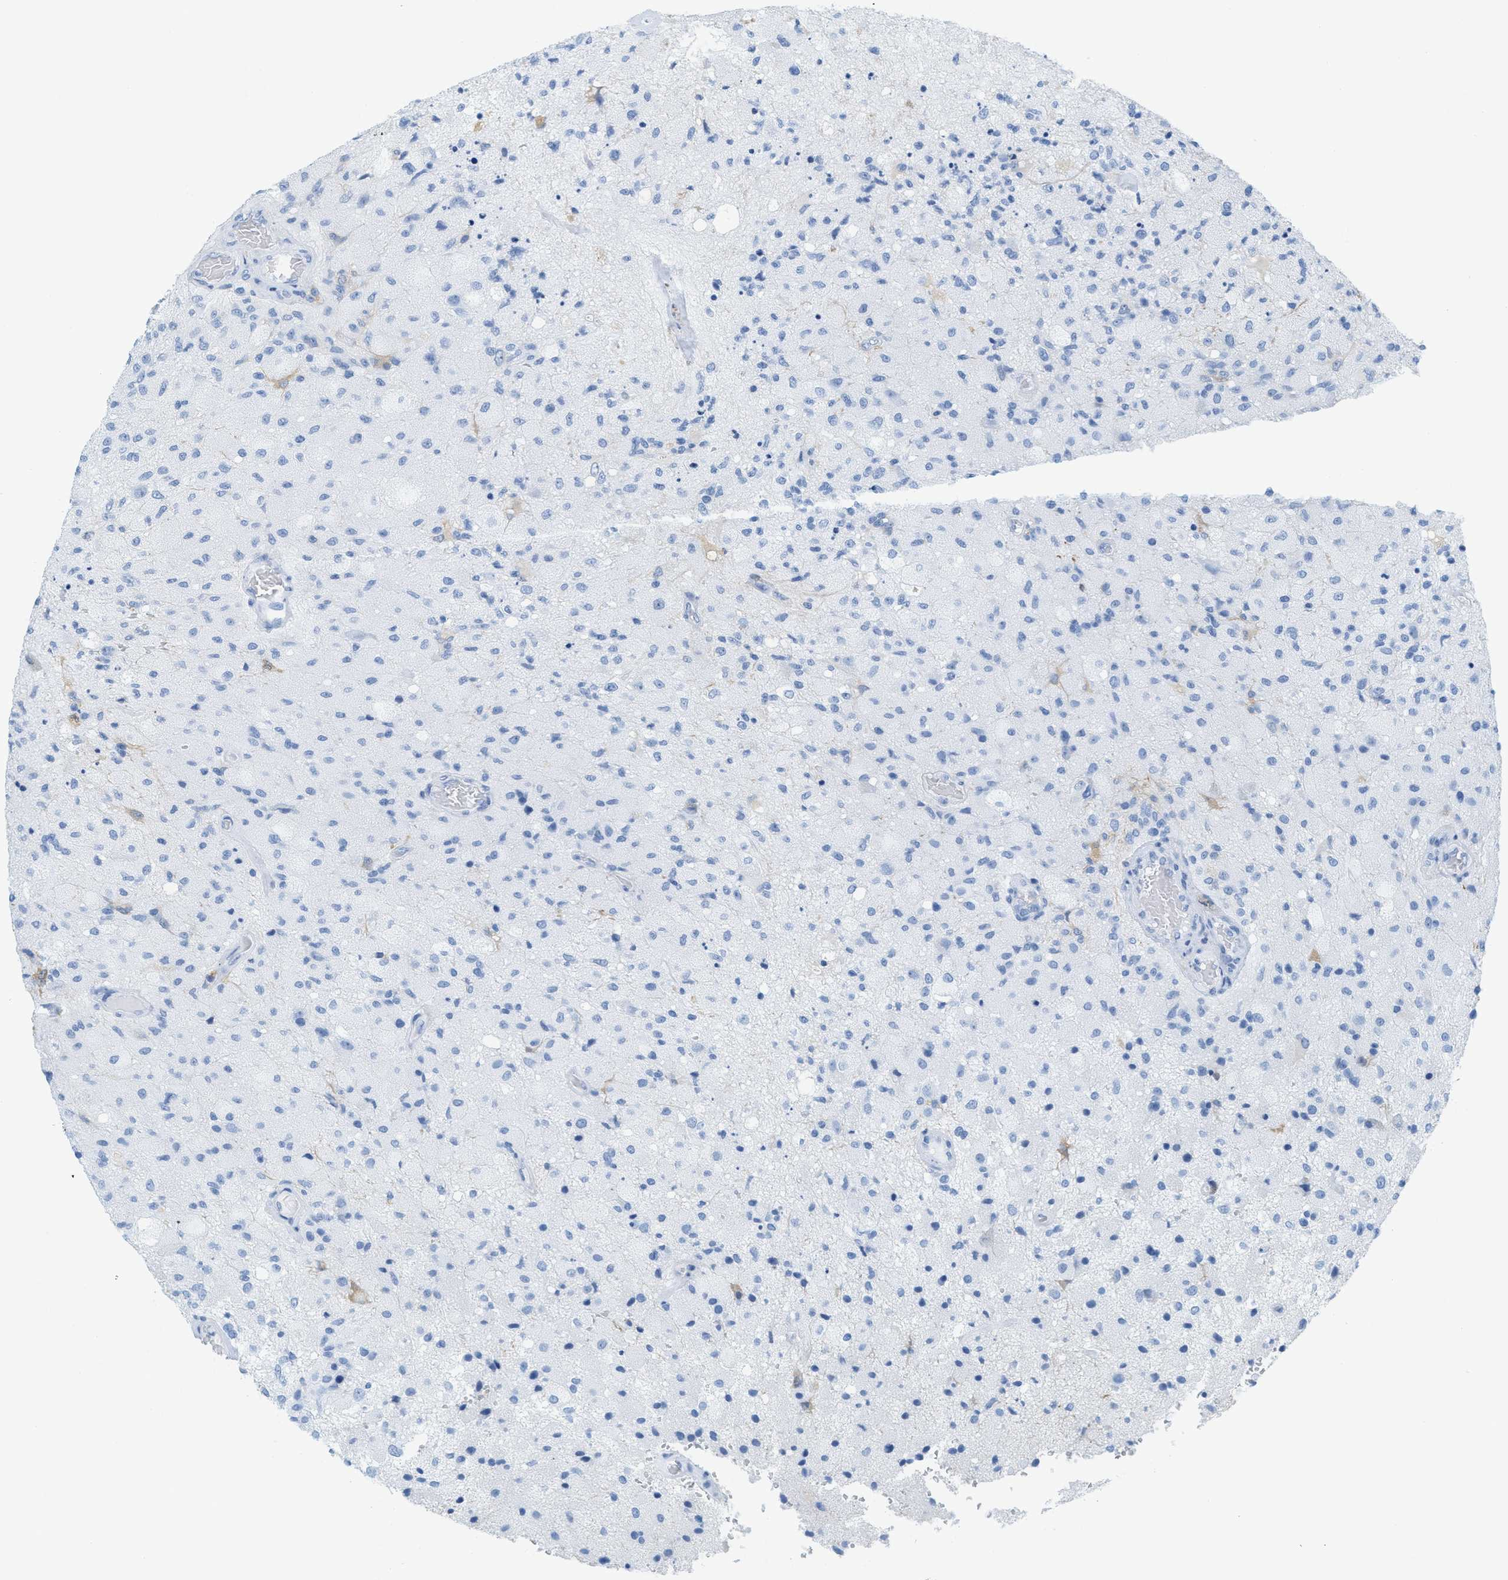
{"staining": {"intensity": "negative", "quantity": "none", "location": "none"}, "tissue": "glioma", "cell_type": "Tumor cells", "image_type": "cancer", "snomed": [{"axis": "morphology", "description": "Normal tissue, NOS"}, {"axis": "morphology", "description": "Glioma, malignant, High grade"}, {"axis": "topography", "description": "Cerebral cortex"}], "caption": "DAB immunohistochemical staining of human malignant glioma (high-grade) demonstrates no significant positivity in tumor cells.", "gene": "ASGR1", "patient": {"sex": "male", "age": 77}}